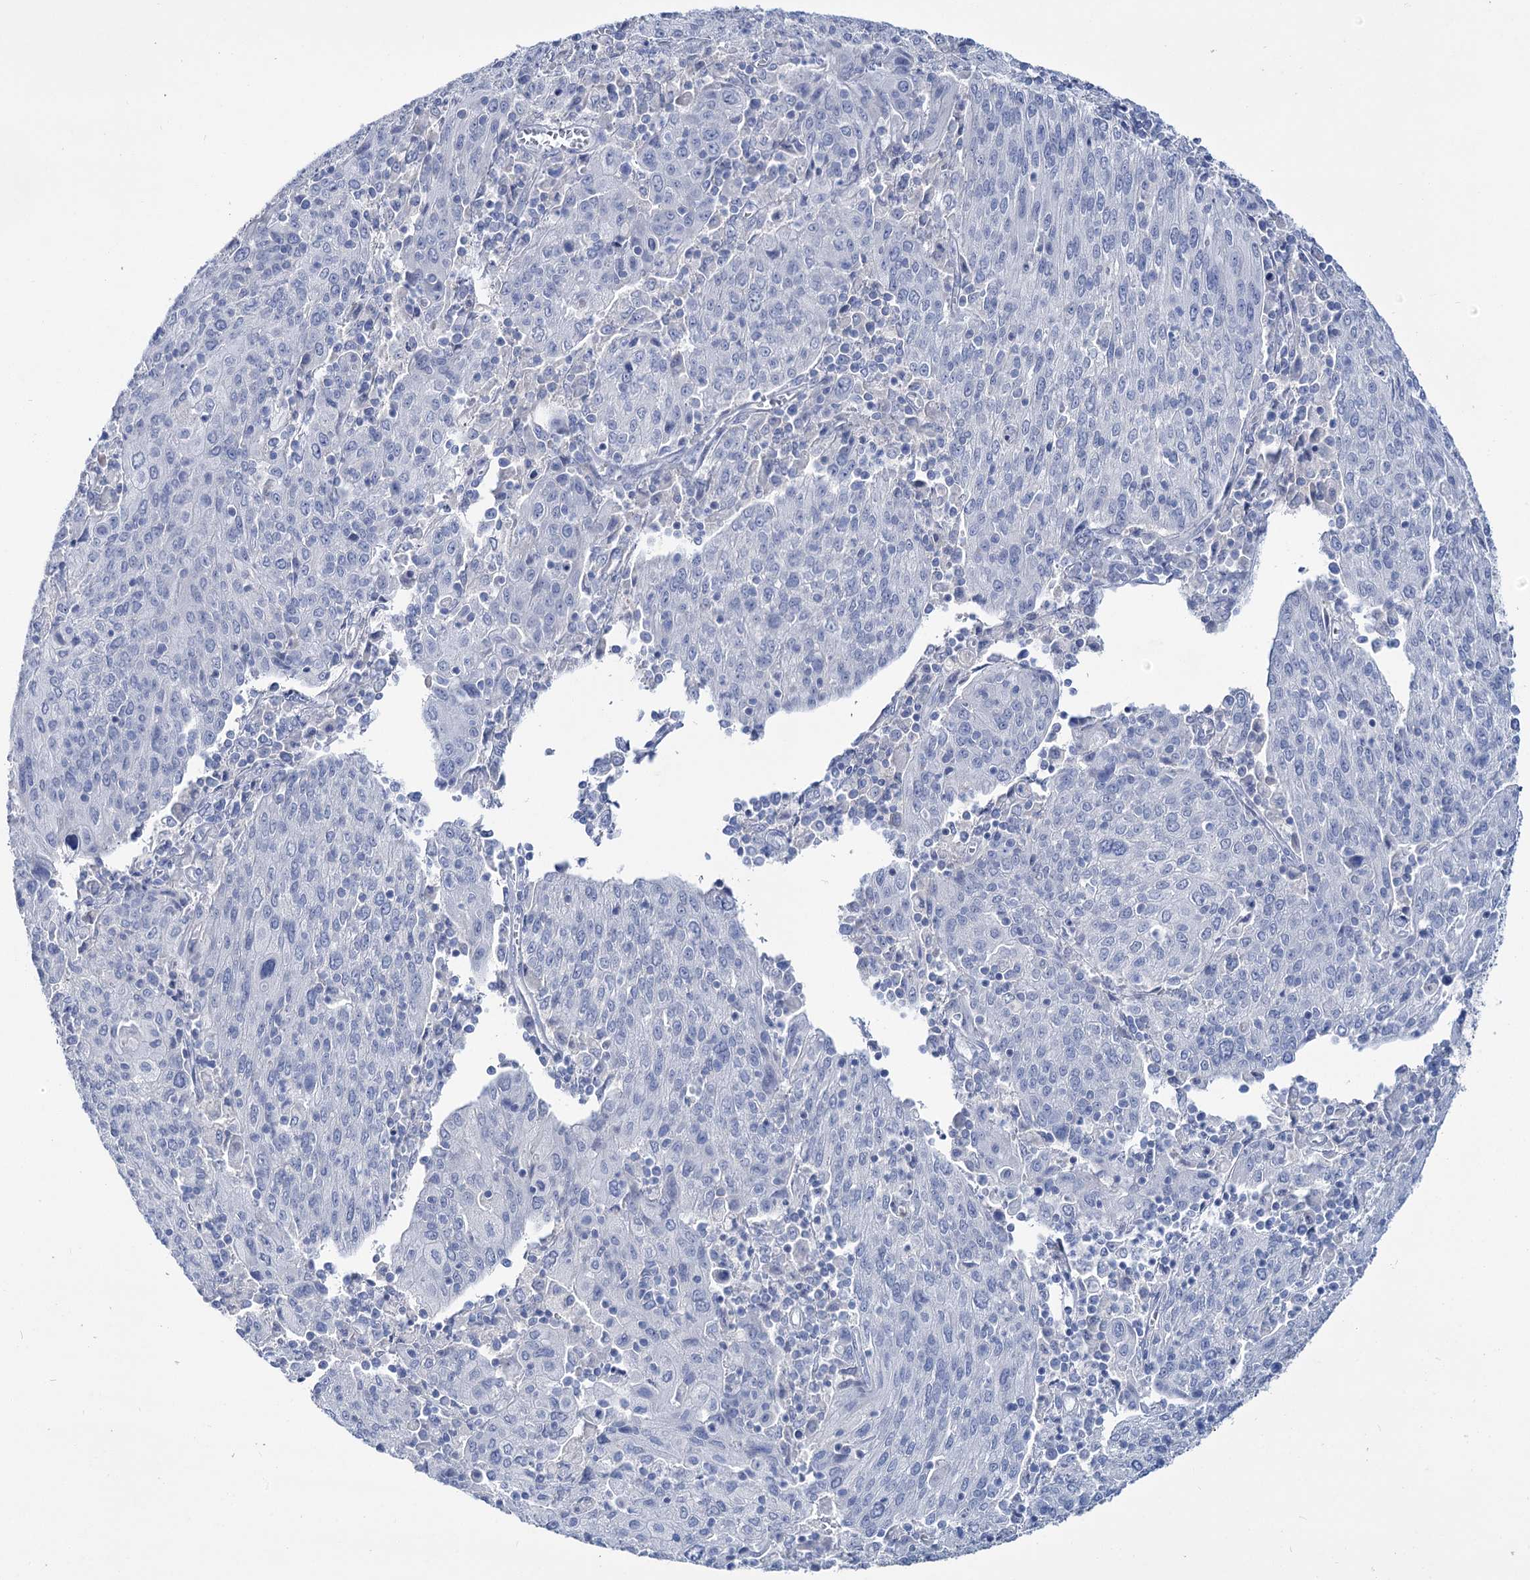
{"staining": {"intensity": "negative", "quantity": "none", "location": "none"}, "tissue": "cervical cancer", "cell_type": "Tumor cells", "image_type": "cancer", "snomed": [{"axis": "morphology", "description": "Squamous cell carcinoma, NOS"}, {"axis": "topography", "description": "Cervix"}], "caption": "Cervical cancer (squamous cell carcinoma) stained for a protein using immunohistochemistry displays no staining tumor cells.", "gene": "LYZL4", "patient": {"sex": "female", "age": 67}}